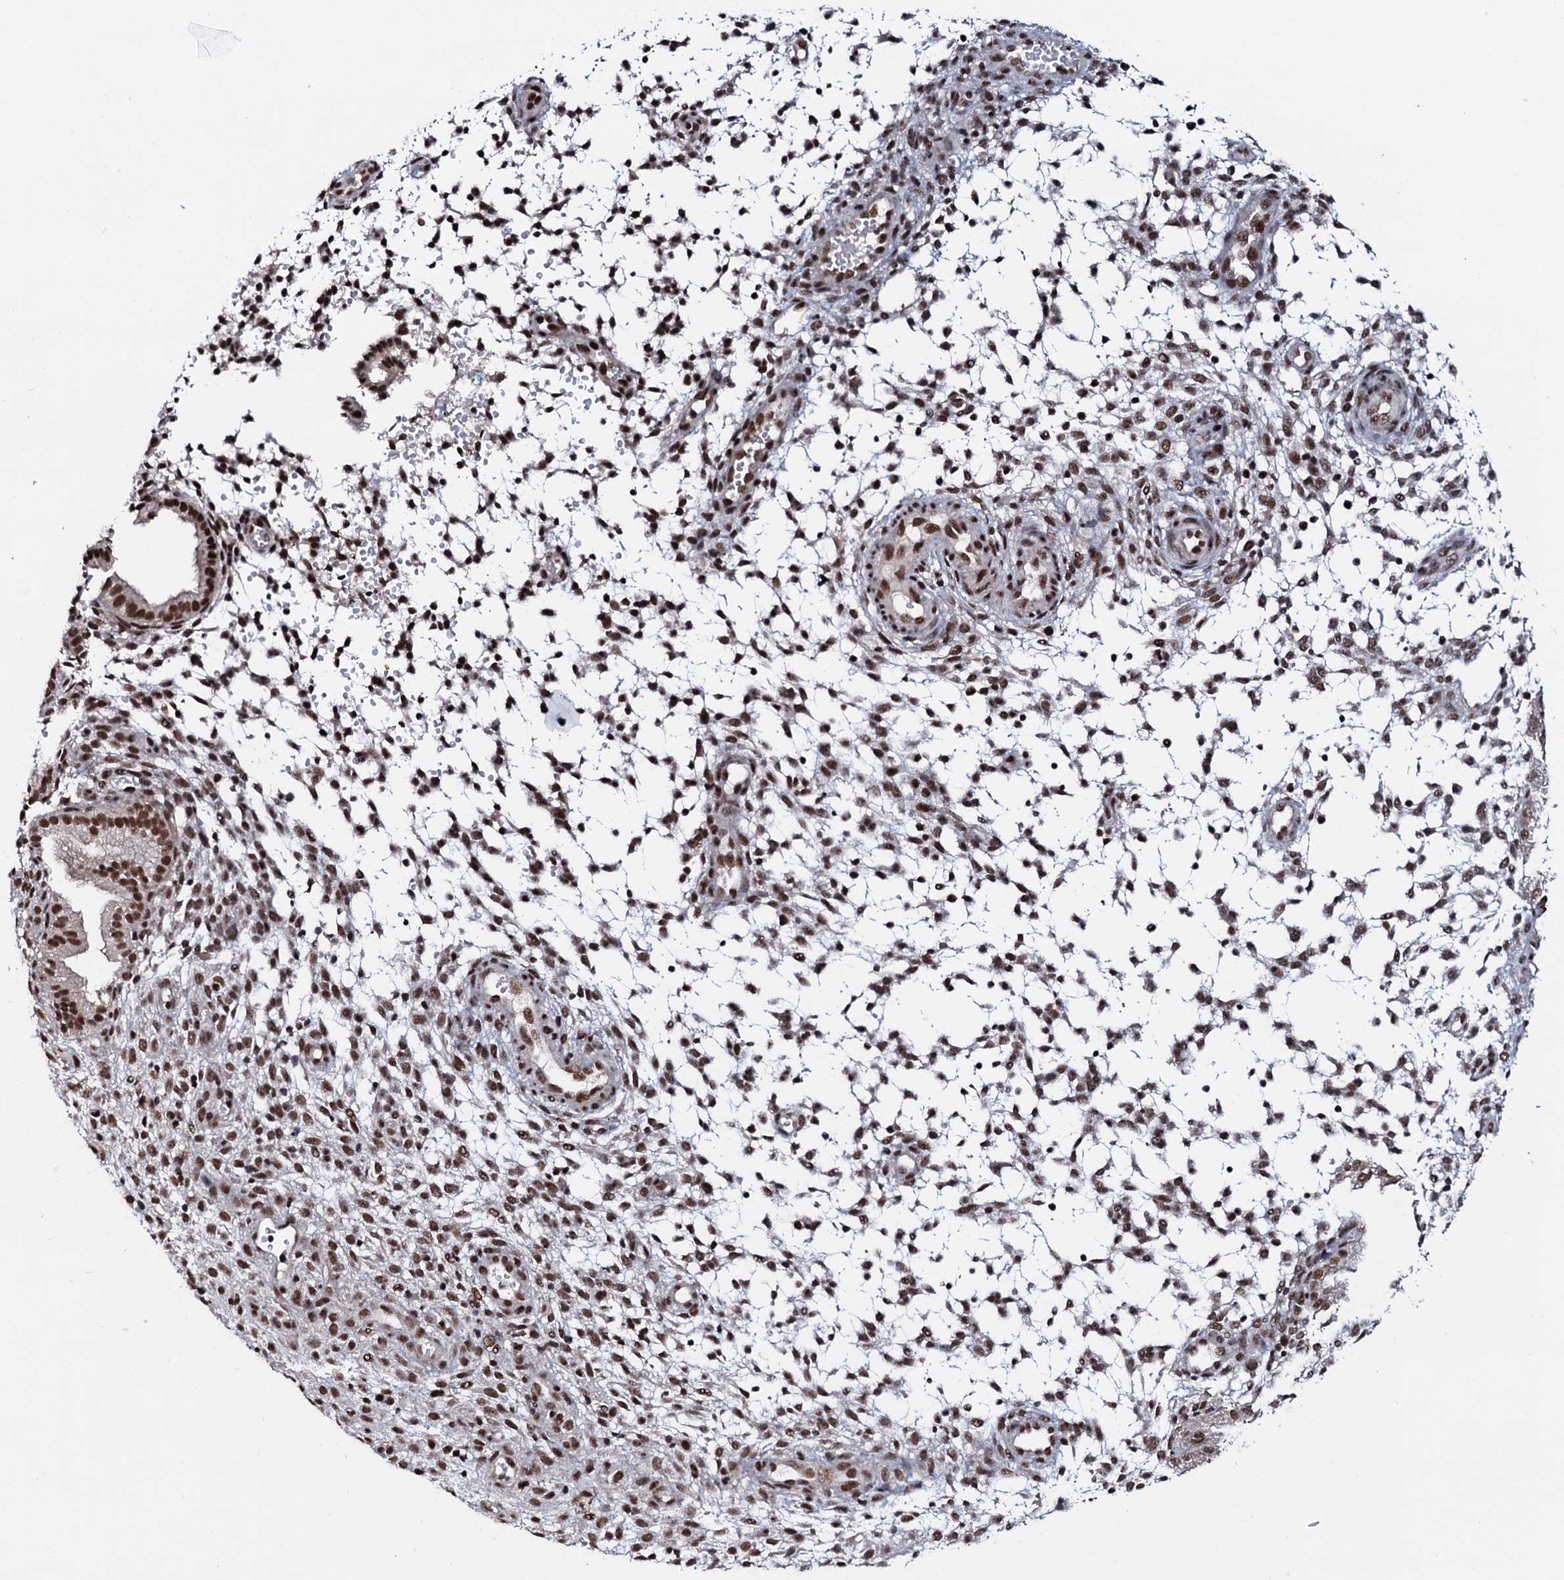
{"staining": {"intensity": "moderate", "quantity": "<25%", "location": "nuclear"}, "tissue": "endometrium", "cell_type": "Cells in endometrial stroma", "image_type": "normal", "snomed": [{"axis": "morphology", "description": "Normal tissue, NOS"}, {"axis": "topography", "description": "Endometrium"}], "caption": "The photomicrograph displays immunohistochemical staining of benign endometrium. There is moderate nuclear staining is identified in approximately <25% of cells in endometrial stroma.", "gene": "PRPF18", "patient": {"sex": "female", "age": 33}}